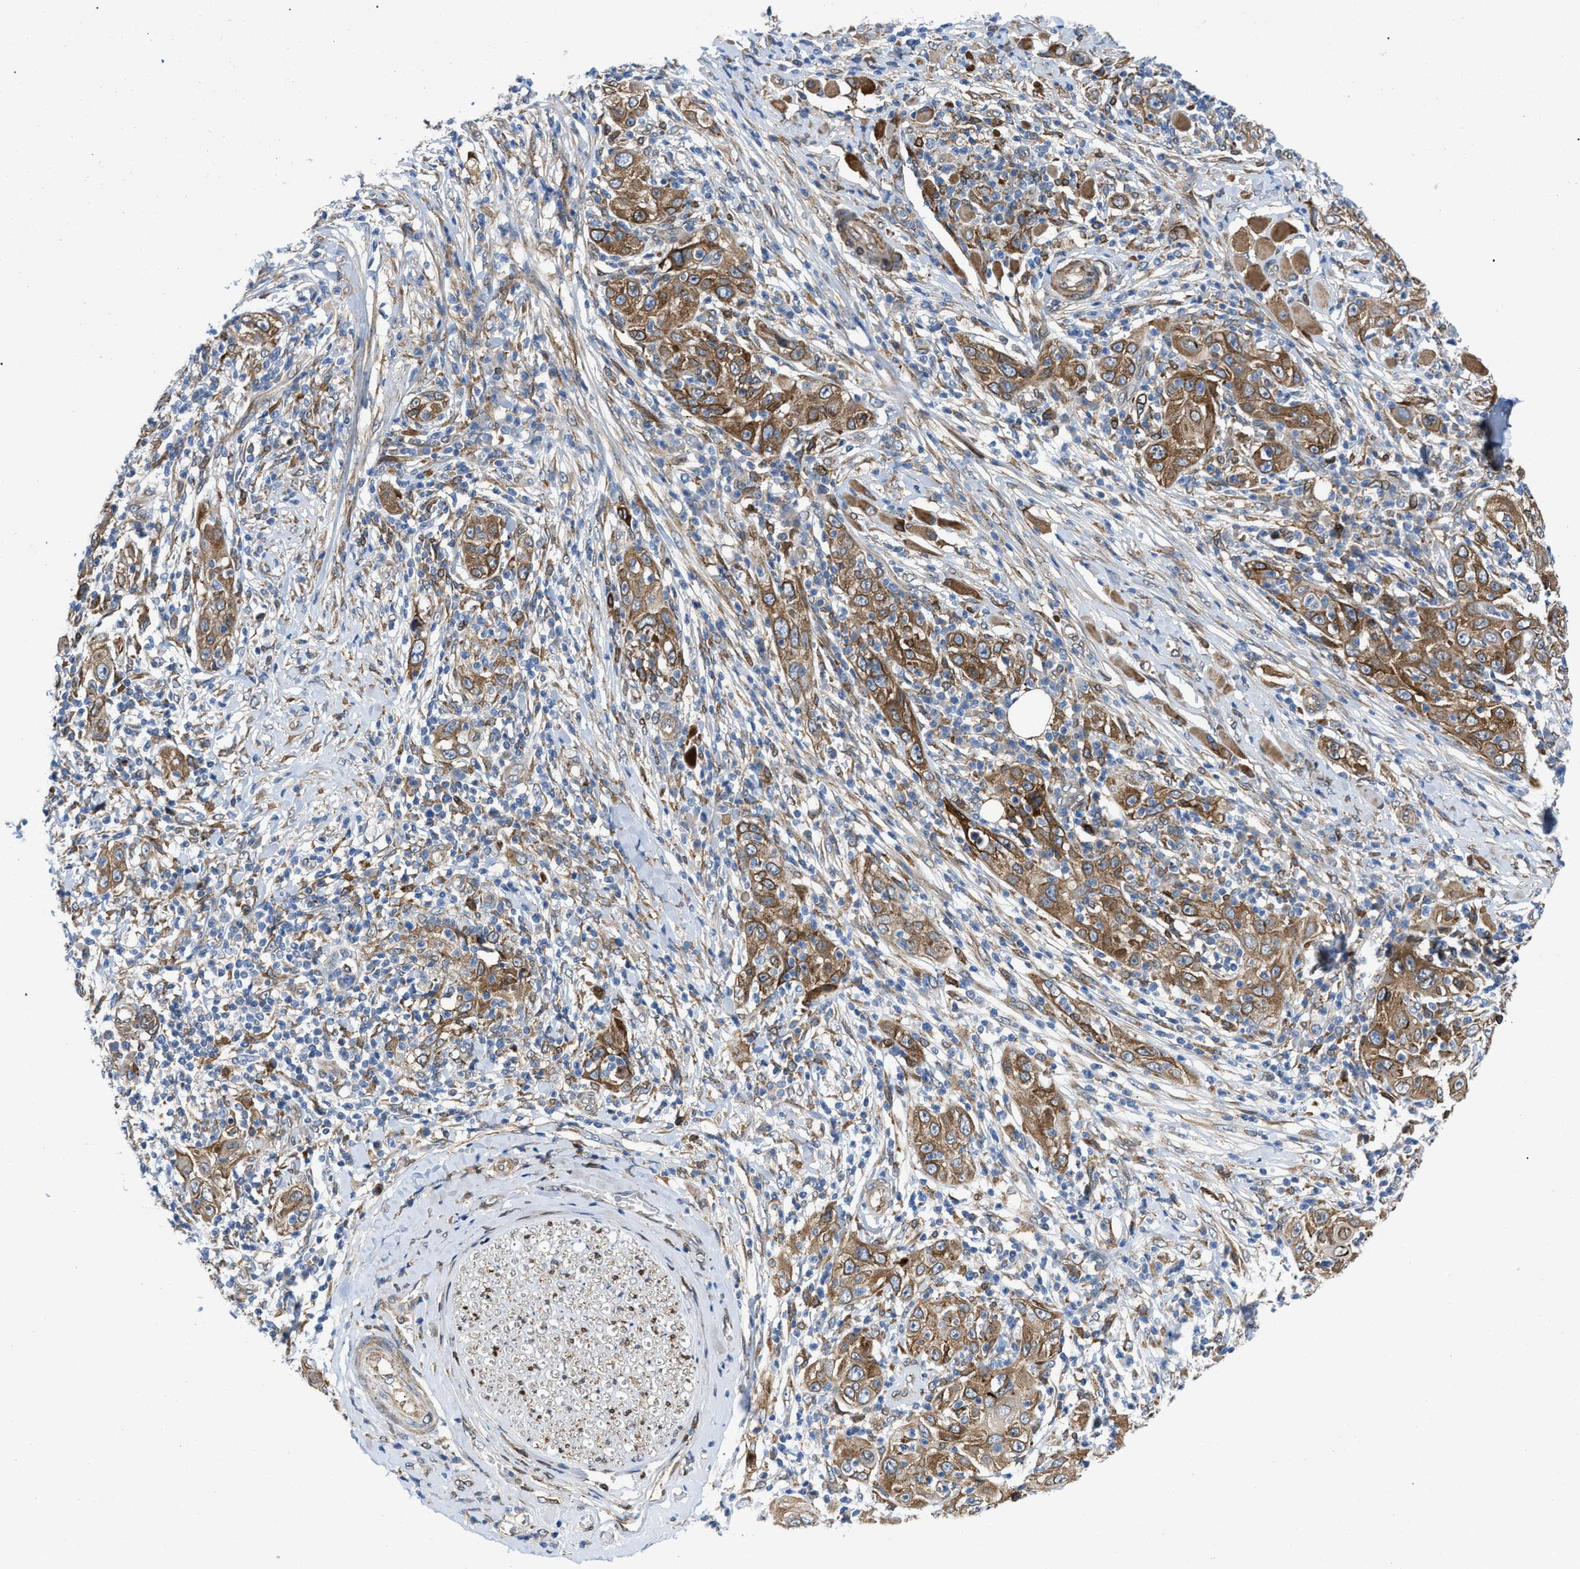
{"staining": {"intensity": "moderate", "quantity": ">75%", "location": "cytoplasmic/membranous"}, "tissue": "skin cancer", "cell_type": "Tumor cells", "image_type": "cancer", "snomed": [{"axis": "morphology", "description": "Squamous cell carcinoma, NOS"}, {"axis": "topography", "description": "Skin"}], "caption": "Brown immunohistochemical staining in human skin cancer reveals moderate cytoplasmic/membranous expression in approximately >75% of tumor cells.", "gene": "ERLIN2", "patient": {"sex": "female", "age": 88}}